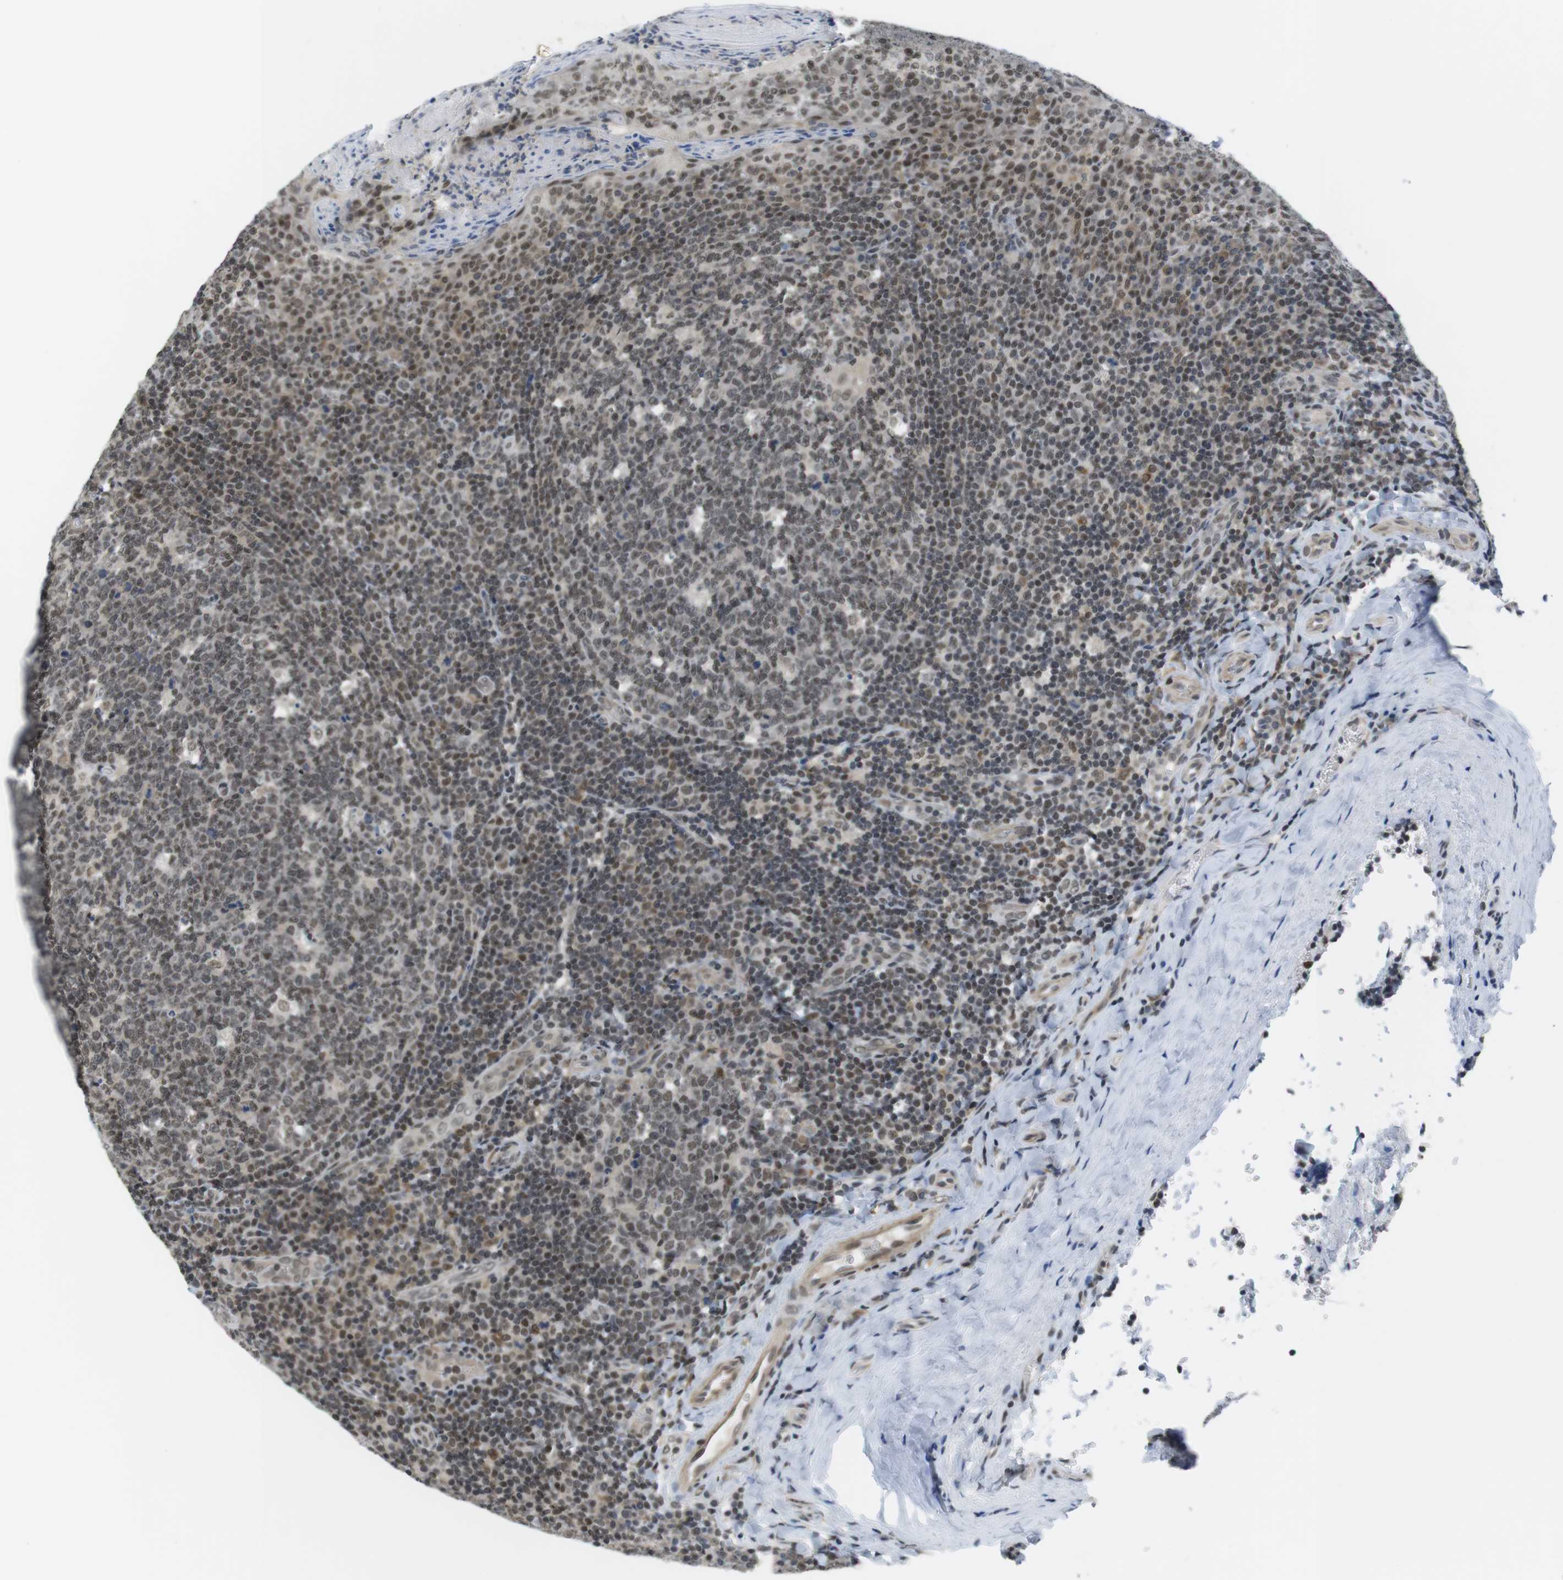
{"staining": {"intensity": "moderate", "quantity": ">75%", "location": "nuclear"}, "tissue": "tonsil", "cell_type": "Germinal center cells", "image_type": "normal", "snomed": [{"axis": "morphology", "description": "Normal tissue, NOS"}, {"axis": "topography", "description": "Tonsil"}], "caption": "Human tonsil stained for a protein (brown) shows moderate nuclear positive staining in about >75% of germinal center cells.", "gene": "BRD4", "patient": {"sex": "male", "age": 17}}